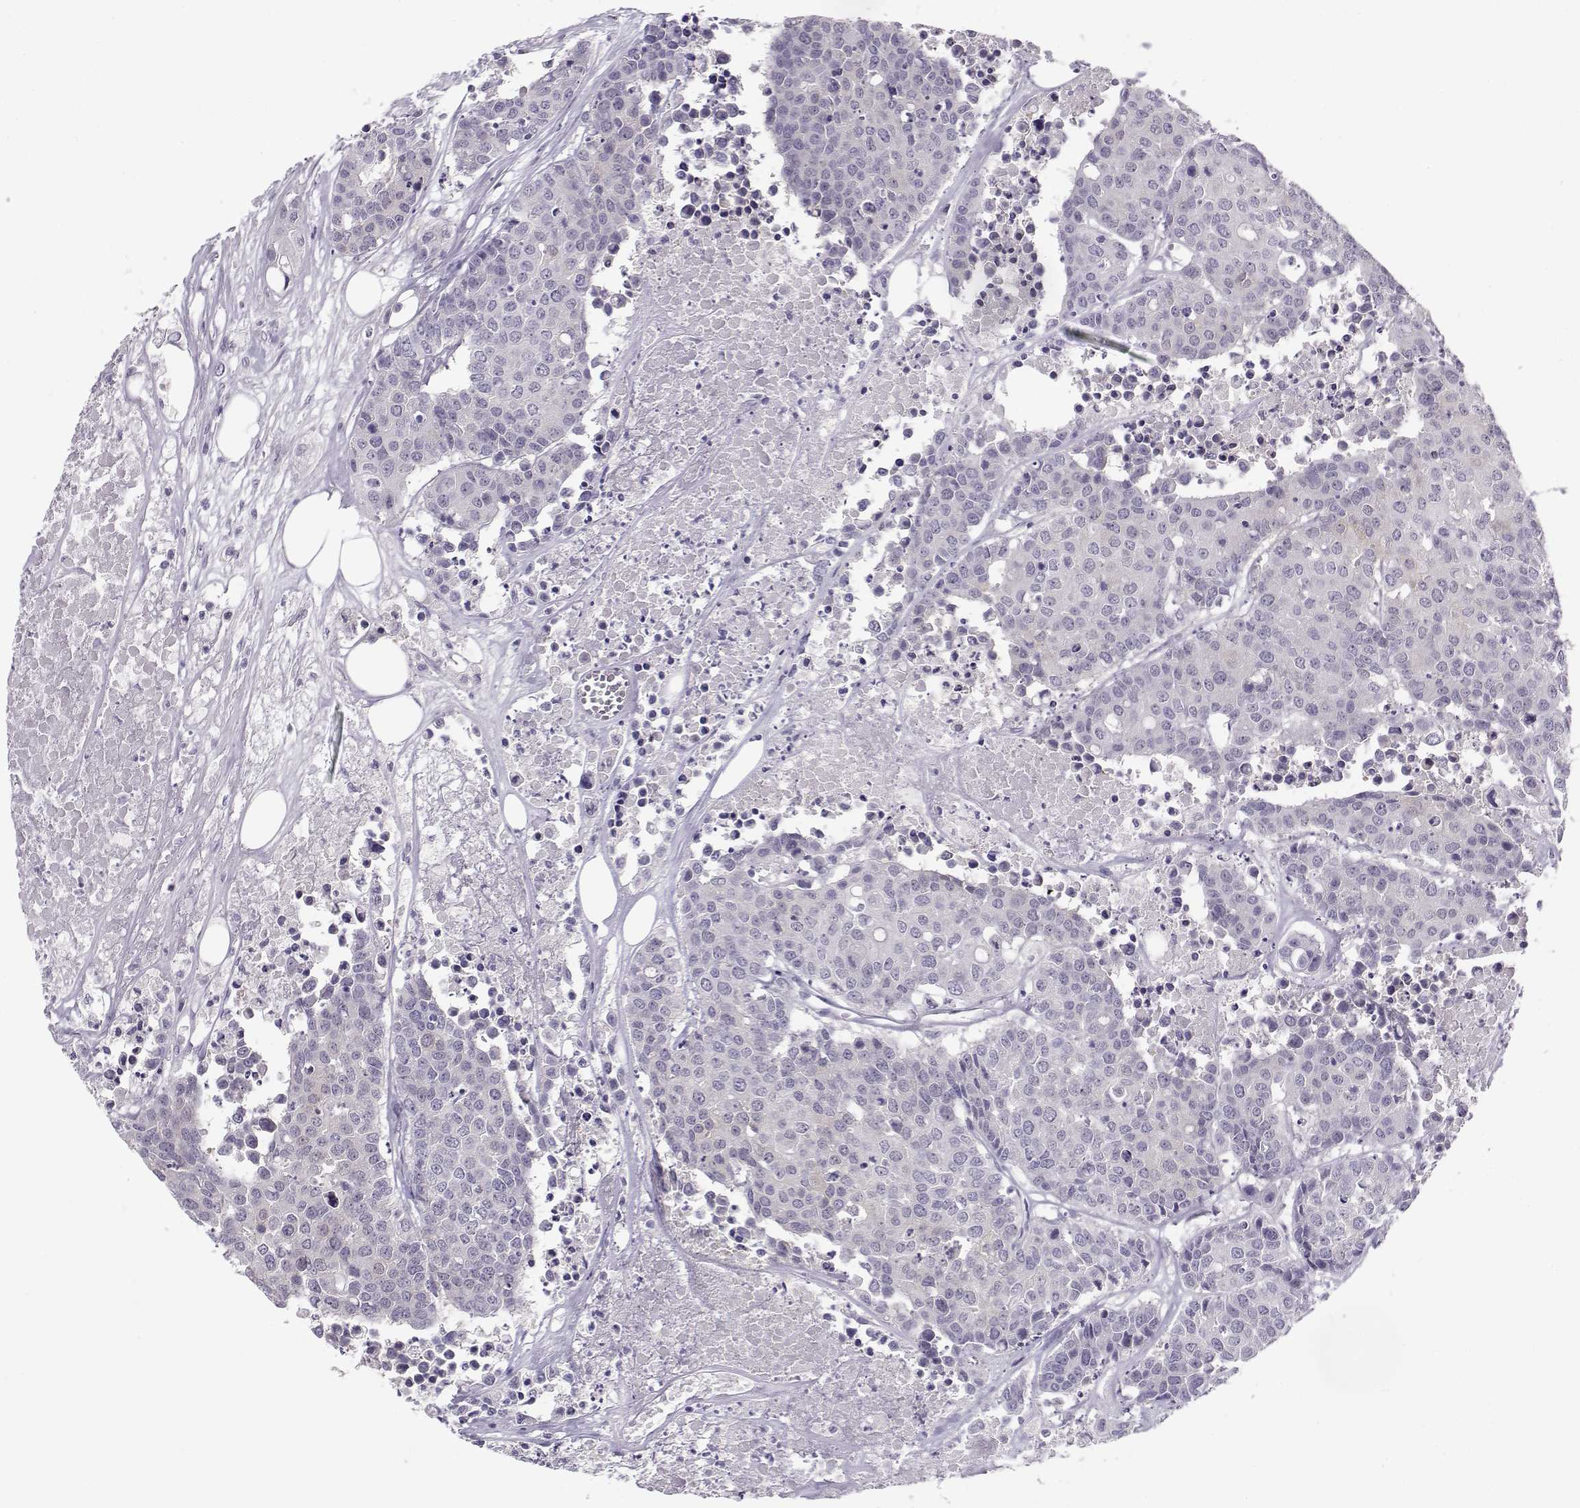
{"staining": {"intensity": "negative", "quantity": "none", "location": "none"}, "tissue": "carcinoid", "cell_type": "Tumor cells", "image_type": "cancer", "snomed": [{"axis": "morphology", "description": "Carcinoid, malignant, NOS"}, {"axis": "topography", "description": "Colon"}], "caption": "An immunohistochemistry (IHC) micrograph of carcinoid is shown. There is no staining in tumor cells of carcinoid. (Brightfield microscopy of DAB (3,3'-diaminobenzidine) immunohistochemistry (IHC) at high magnification).", "gene": "C16orf86", "patient": {"sex": "male", "age": 81}}